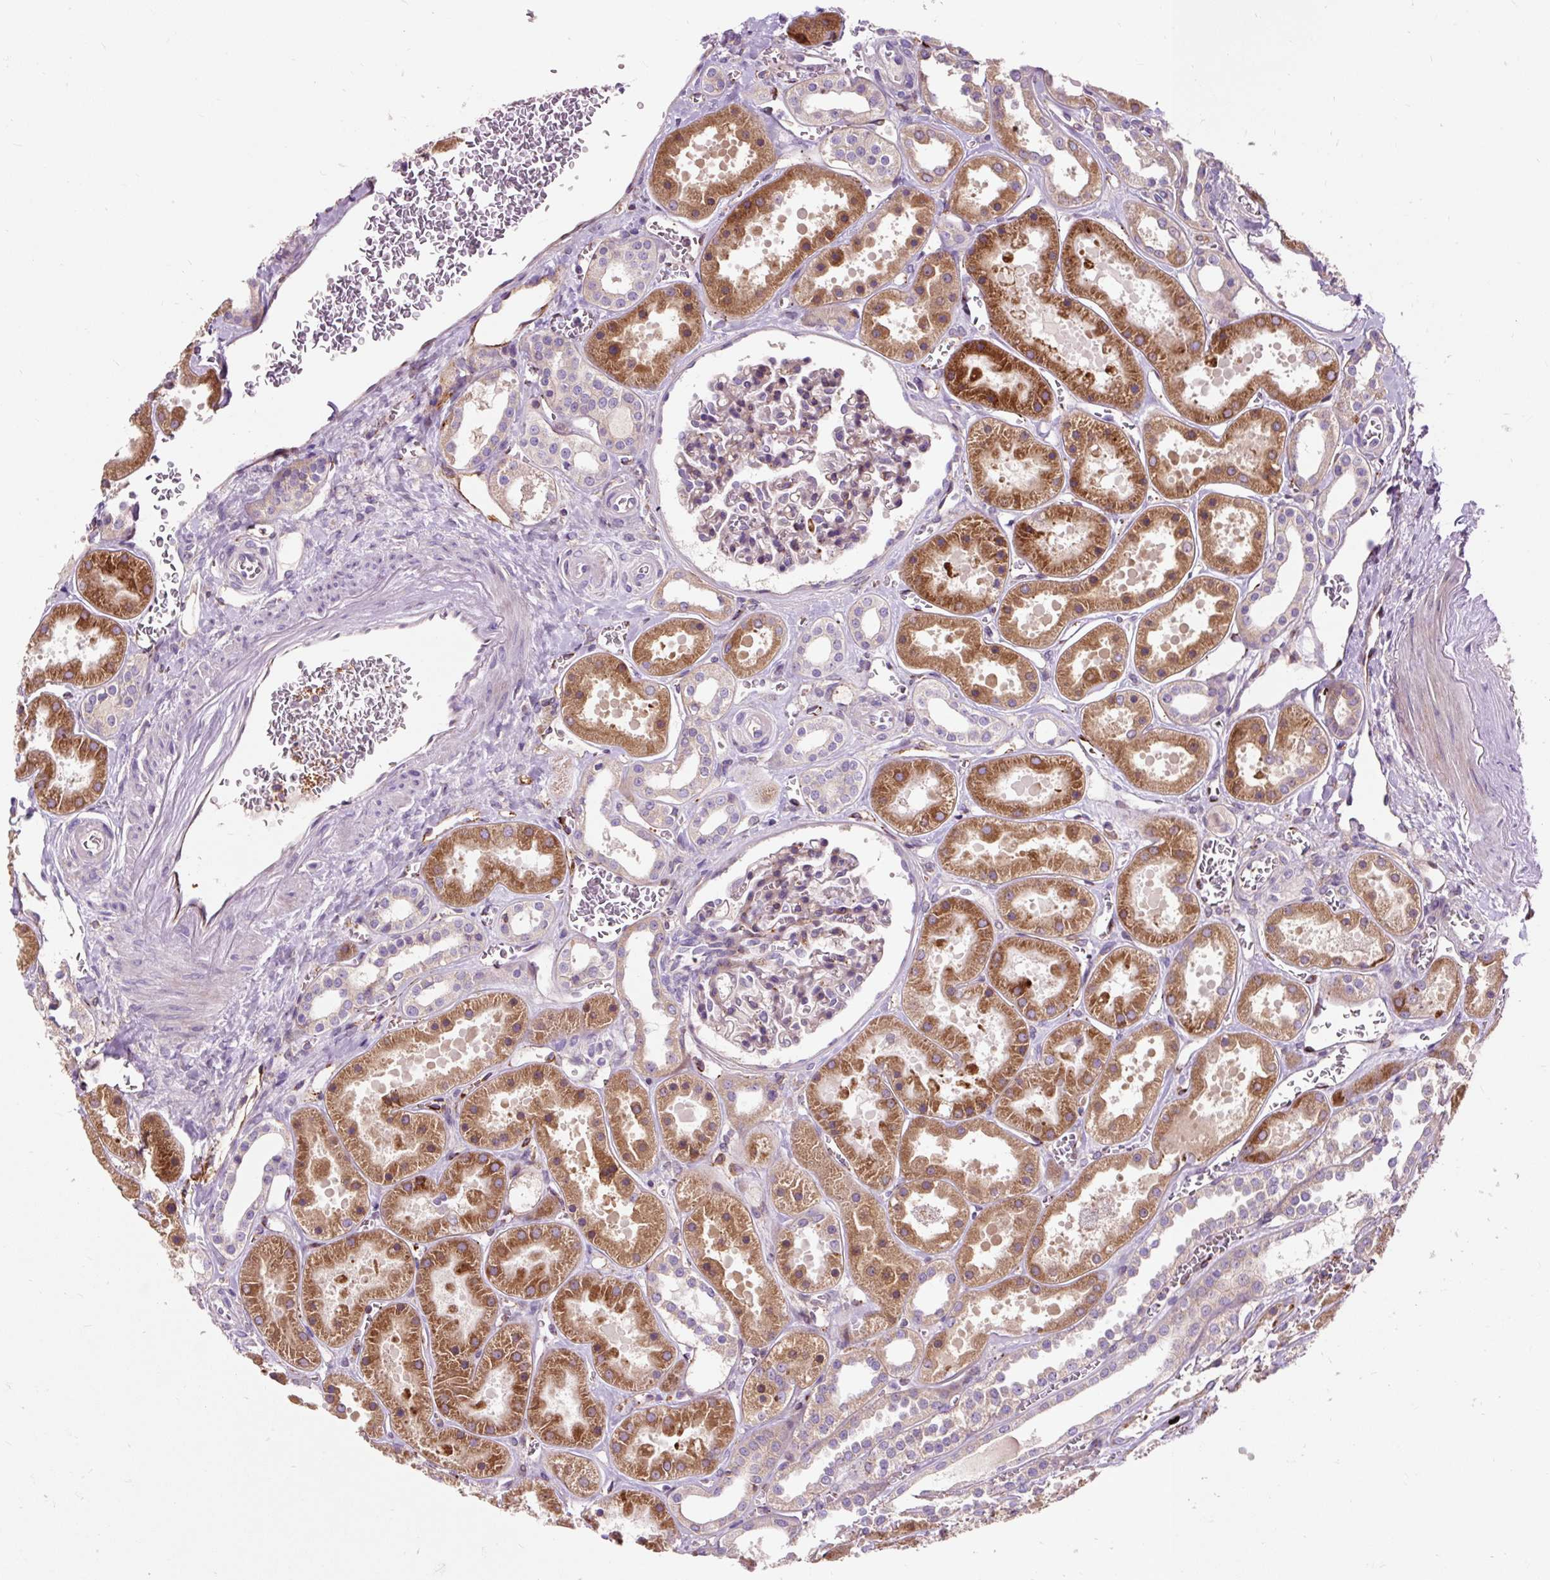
{"staining": {"intensity": "moderate", "quantity": ">75%", "location": "cytoplasmic/membranous"}, "tissue": "kidney", "cell_type": "Cells in glomeruli", "image_type": "normal", "snomed": [{"axis": "morphology", "description": "Normal tissue, NOS"}, {"axis": "topography", "description": "Kidney"}], "caption": "A micrograph of human kidney stained for a protein displays moderate cytoplasmic/membranous brown staining in cells in glomeruli.", "gene": "PCDHGB3", "patient": {"sex": "female", "age": 41}}